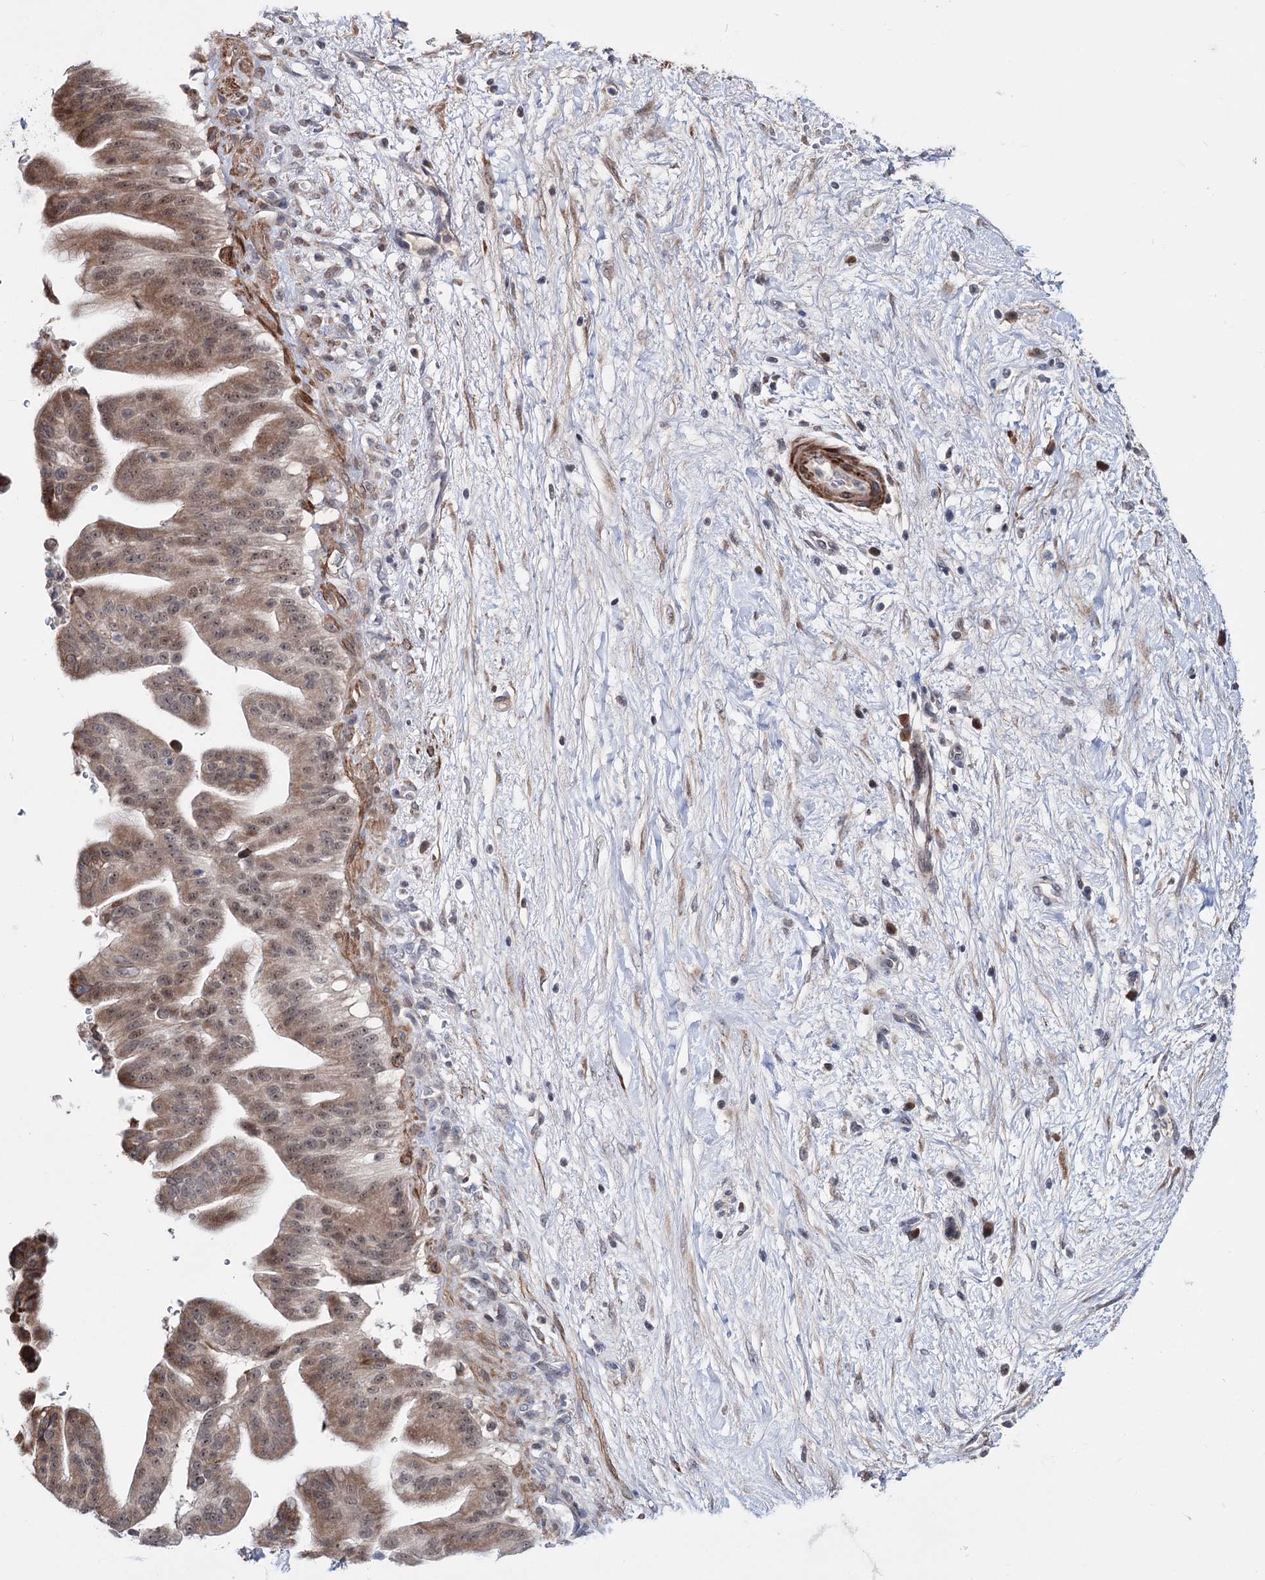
{"staining": {"intensity": "moderate", "quantity": ">75%", "location": "cytoplasmic/membranous,nuclear"}, "tissue": "pancreatic cancer", "cell_type": "Tumor cells", "image_type": "cancer", "snomed": [{"axis": "morphology", "description": "Adenocarcinoma, NOS"}, {"axis": "topography", "description": "Pancreas"}], "caption": "Human pancreatic cancer (adenocarcinoma) stained for a protein (brown) demonstrates moderate cytoplasmic/membranous and nuclear positive staining in about >75% of tumor cells.", "gene": "PPRC1", "patient": {"sex": "male", "age": 68}}